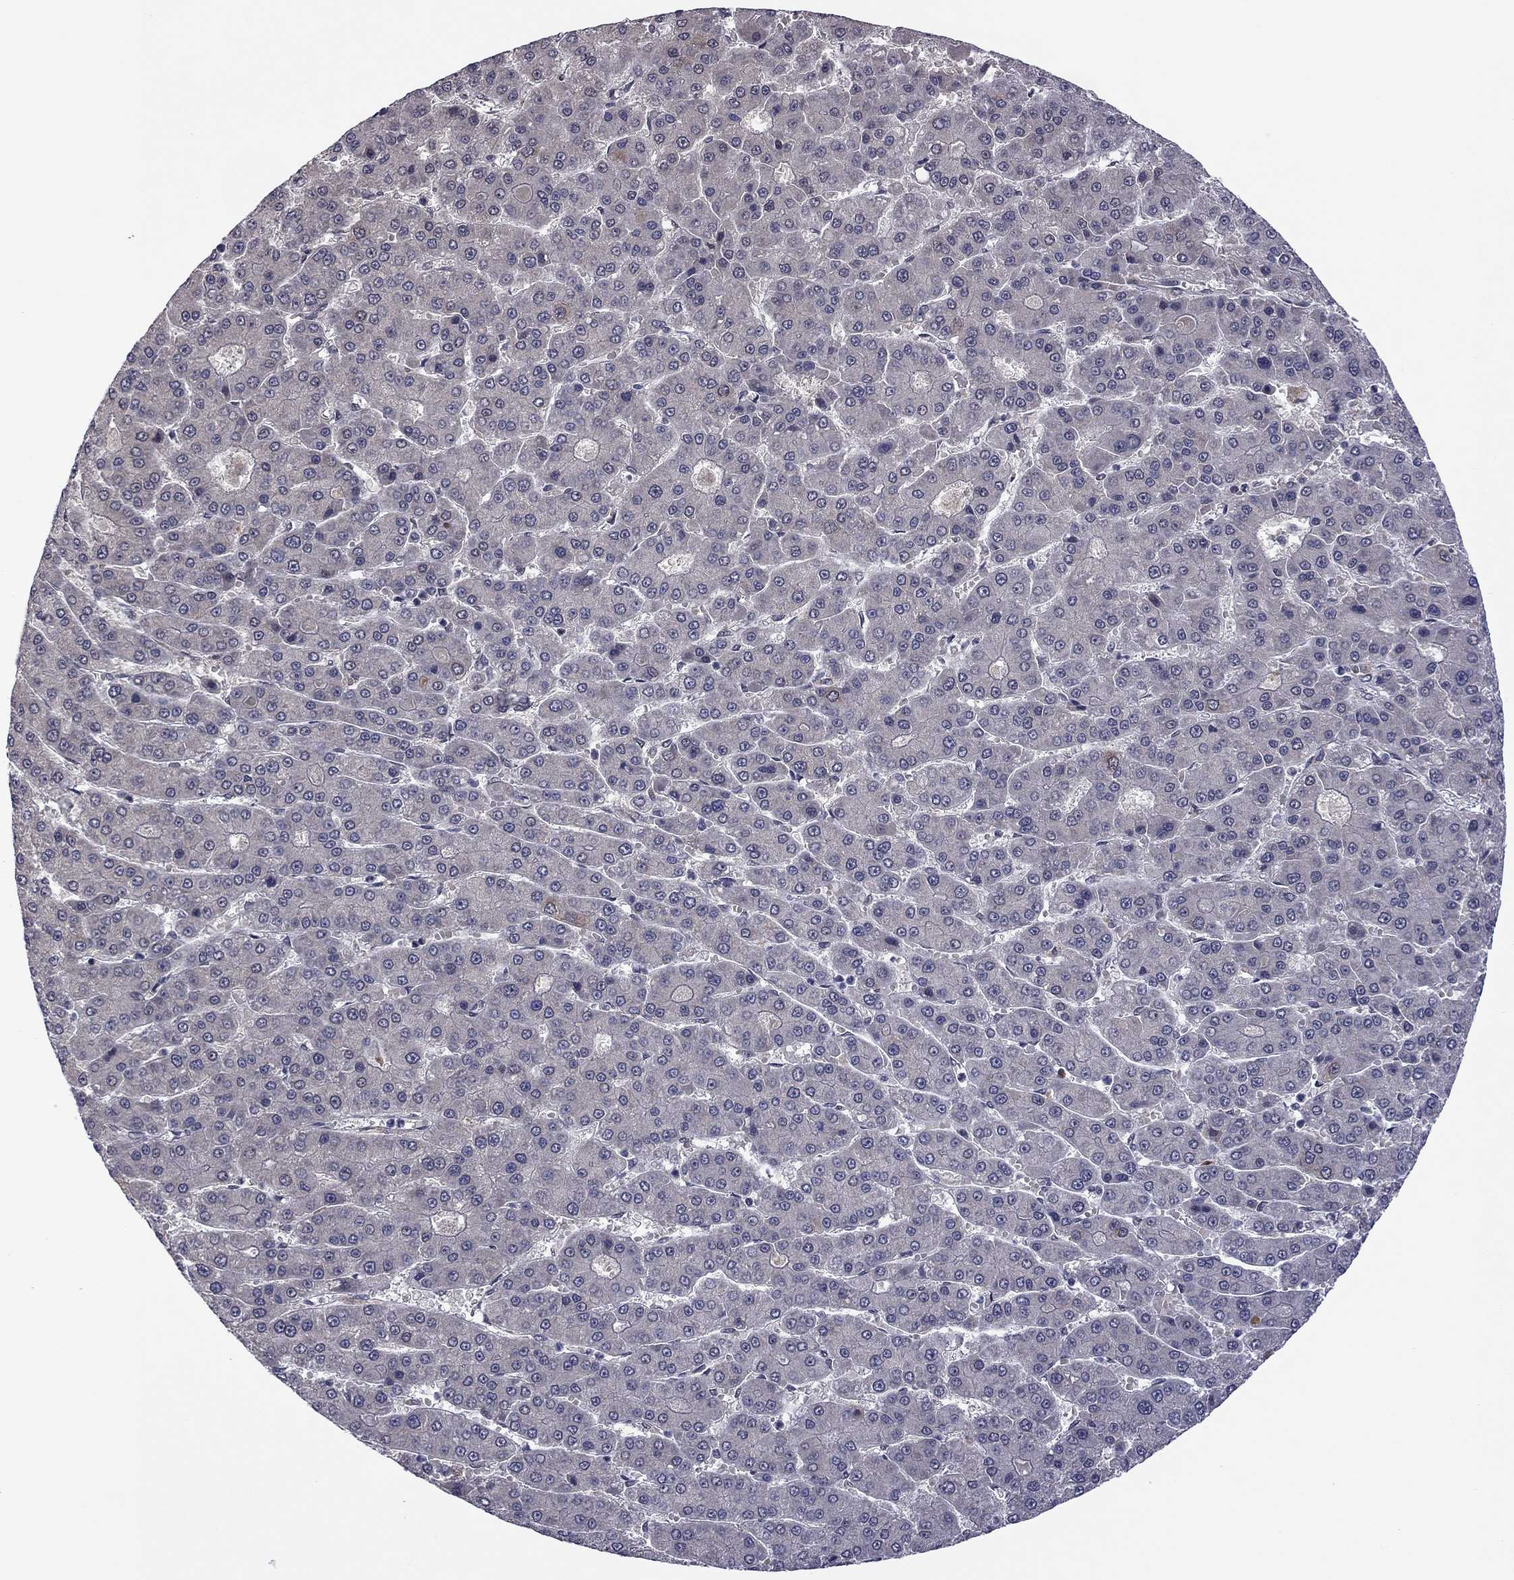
{"staining": {"intensity": "negative", "quantity": "none", "location": "none"}, "tissue": "liver cancer", "cell_type": "Tumor cells", "image_type": "cancer", "snomed": [{"axis": "morphology", "description": "Carcinoma, Hepatocellular, NOS"}, {"axis": "topography", "description": "Liver"}], "caption": "IHC histopathology image of neoplastic tissue: hepatocellular carcinoma (liver) stained with DAB demonstrates no significant protein staining in tumor cells. The staining was performed using DAB (3,3'-diaminobenzidine) to visualize the protein expression in brown, while the nuclei were stained in blue with hematoxylin (Magnification: 20x).", "gene": "GPAA1", "patient": {"sex": "male", "age": 70}}